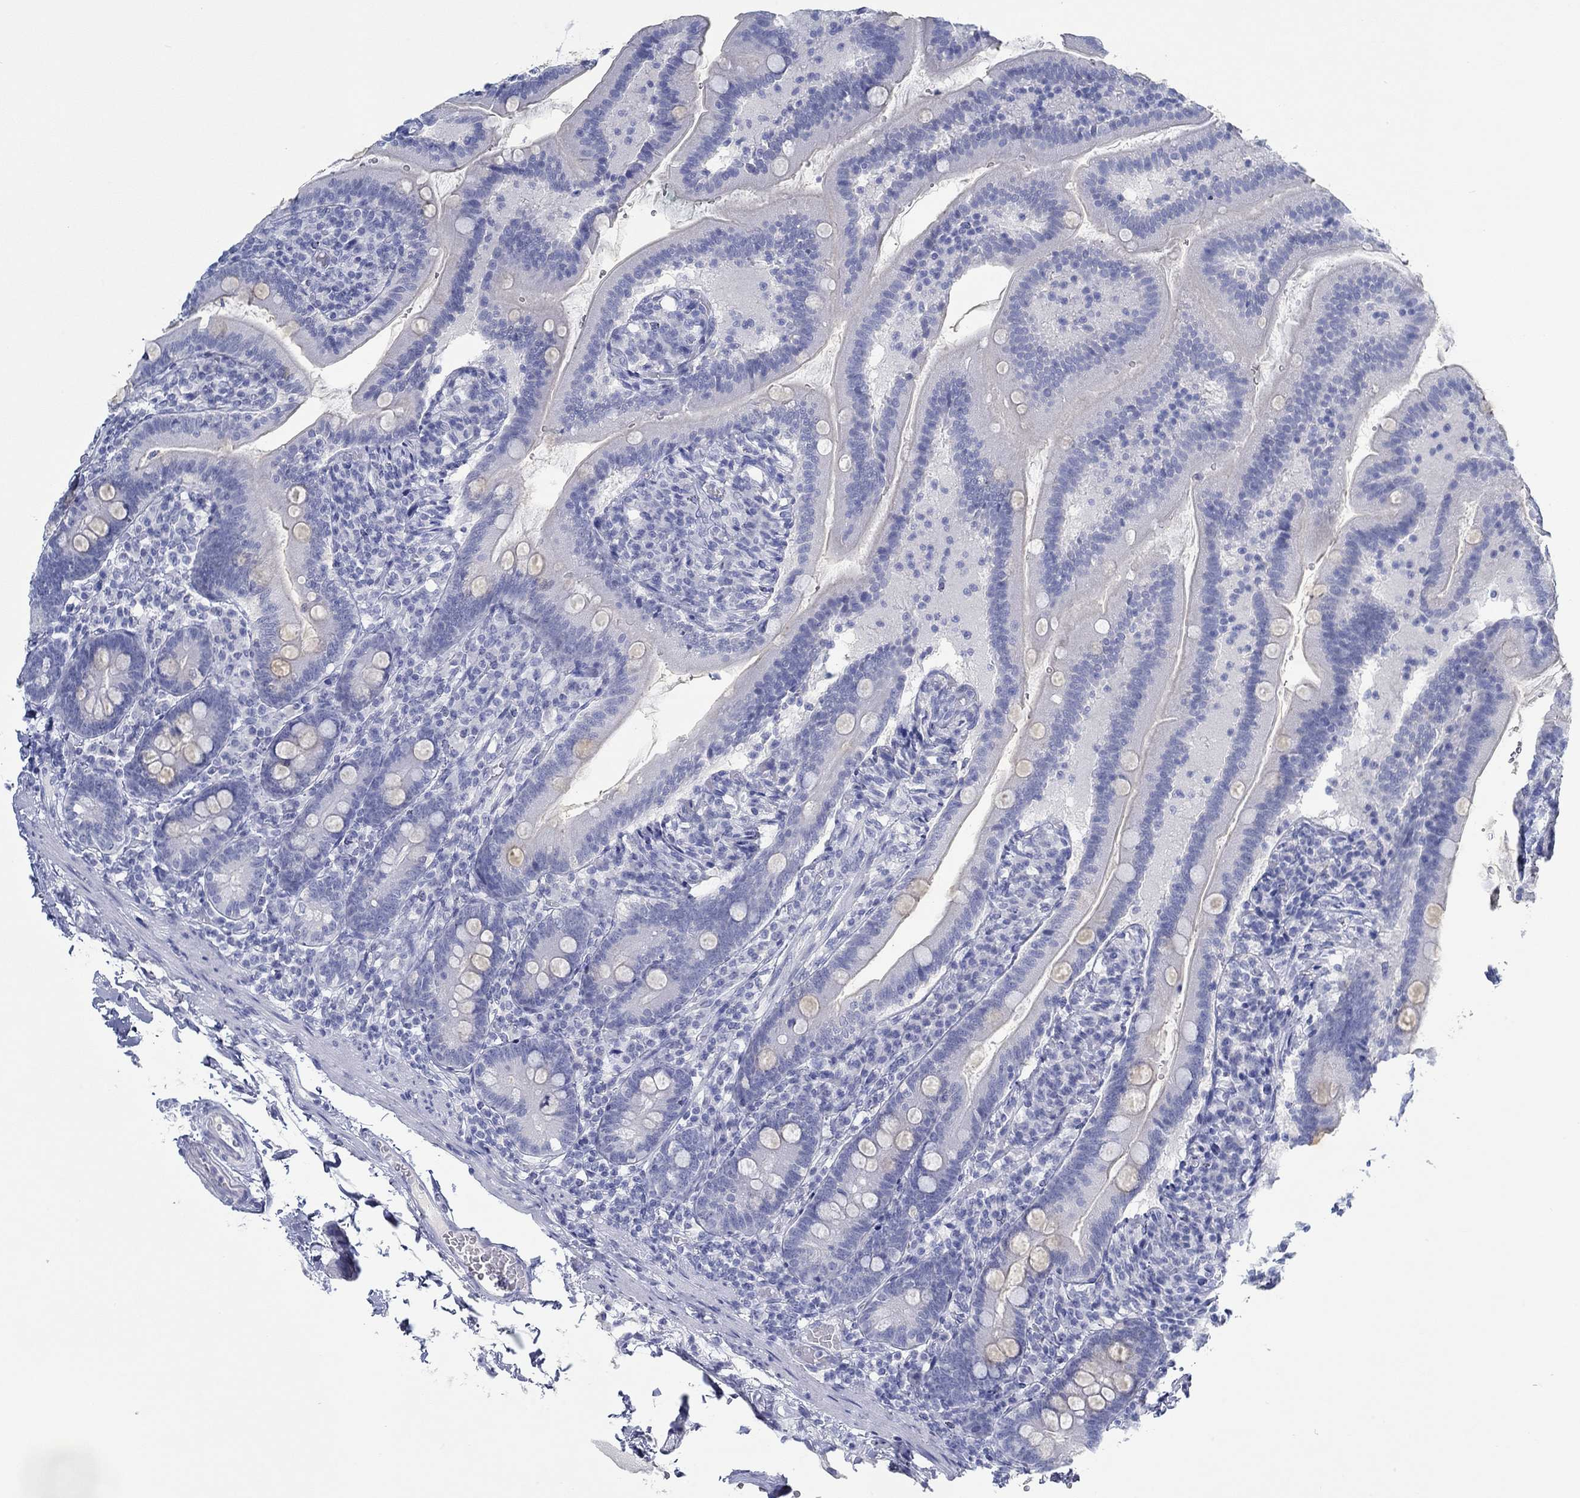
{"staining": {"intensity": "negative", "quantity": "none", "location": "none"}, "tissue": "duodenum", "cell_type": "Glandular cells", "image_type": "normal", "snomed": [{"axis": "morphology", "description": "Normal tissue, NOS"}, {"axis": "topography", "description": "Duodenum"}], "caption": "Immunohistochemistry (IHC) micrograph of unremarkable duodenum stained for a protein (brown), which exhibits no positivity in glandular cells.", "gene": "PAX9", "patient": {"sex": "female", "age": 67}}